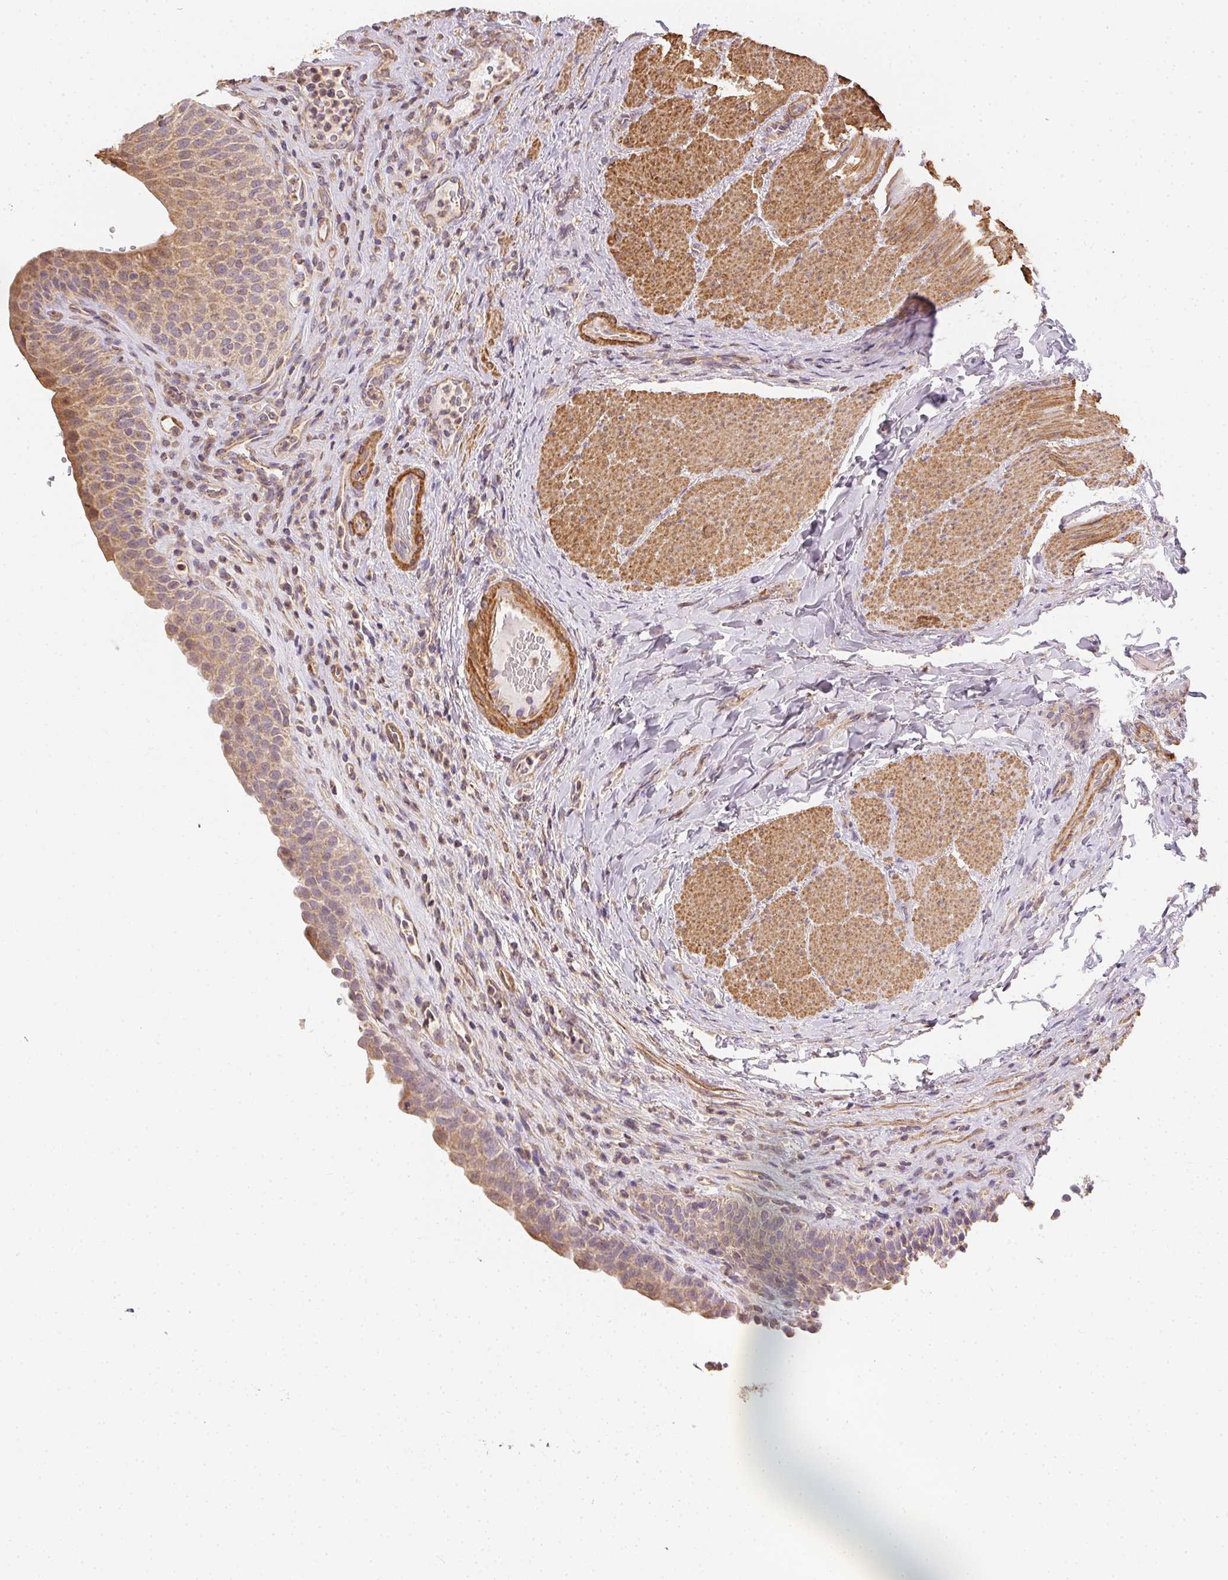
{"staining": {"intensity": "weak", "quantity": ">75%", "location": "cytoplasmic/membranous"}, "tissue": "urinary bladder", "cell_type": "Urothelial cells", "image_type": "normal", "snomed": [{"axis": "morphology", "description": "Normal tissue, NOS"}, {"axis": "topography", "description": "Urinary bladder"}, {"axis": "topography", "description": "Peripheral nerve tissue"}], "caption": "DAB (3,3'-diaminobenzidine) immunohistochemical staining of normal urinary bladder demonstrates weak cytoplasmic/membranous protein positivity in about >75% of urothelial cells.", "gene": "REV3L", "patient": {"sex": "male", "age": 66}}